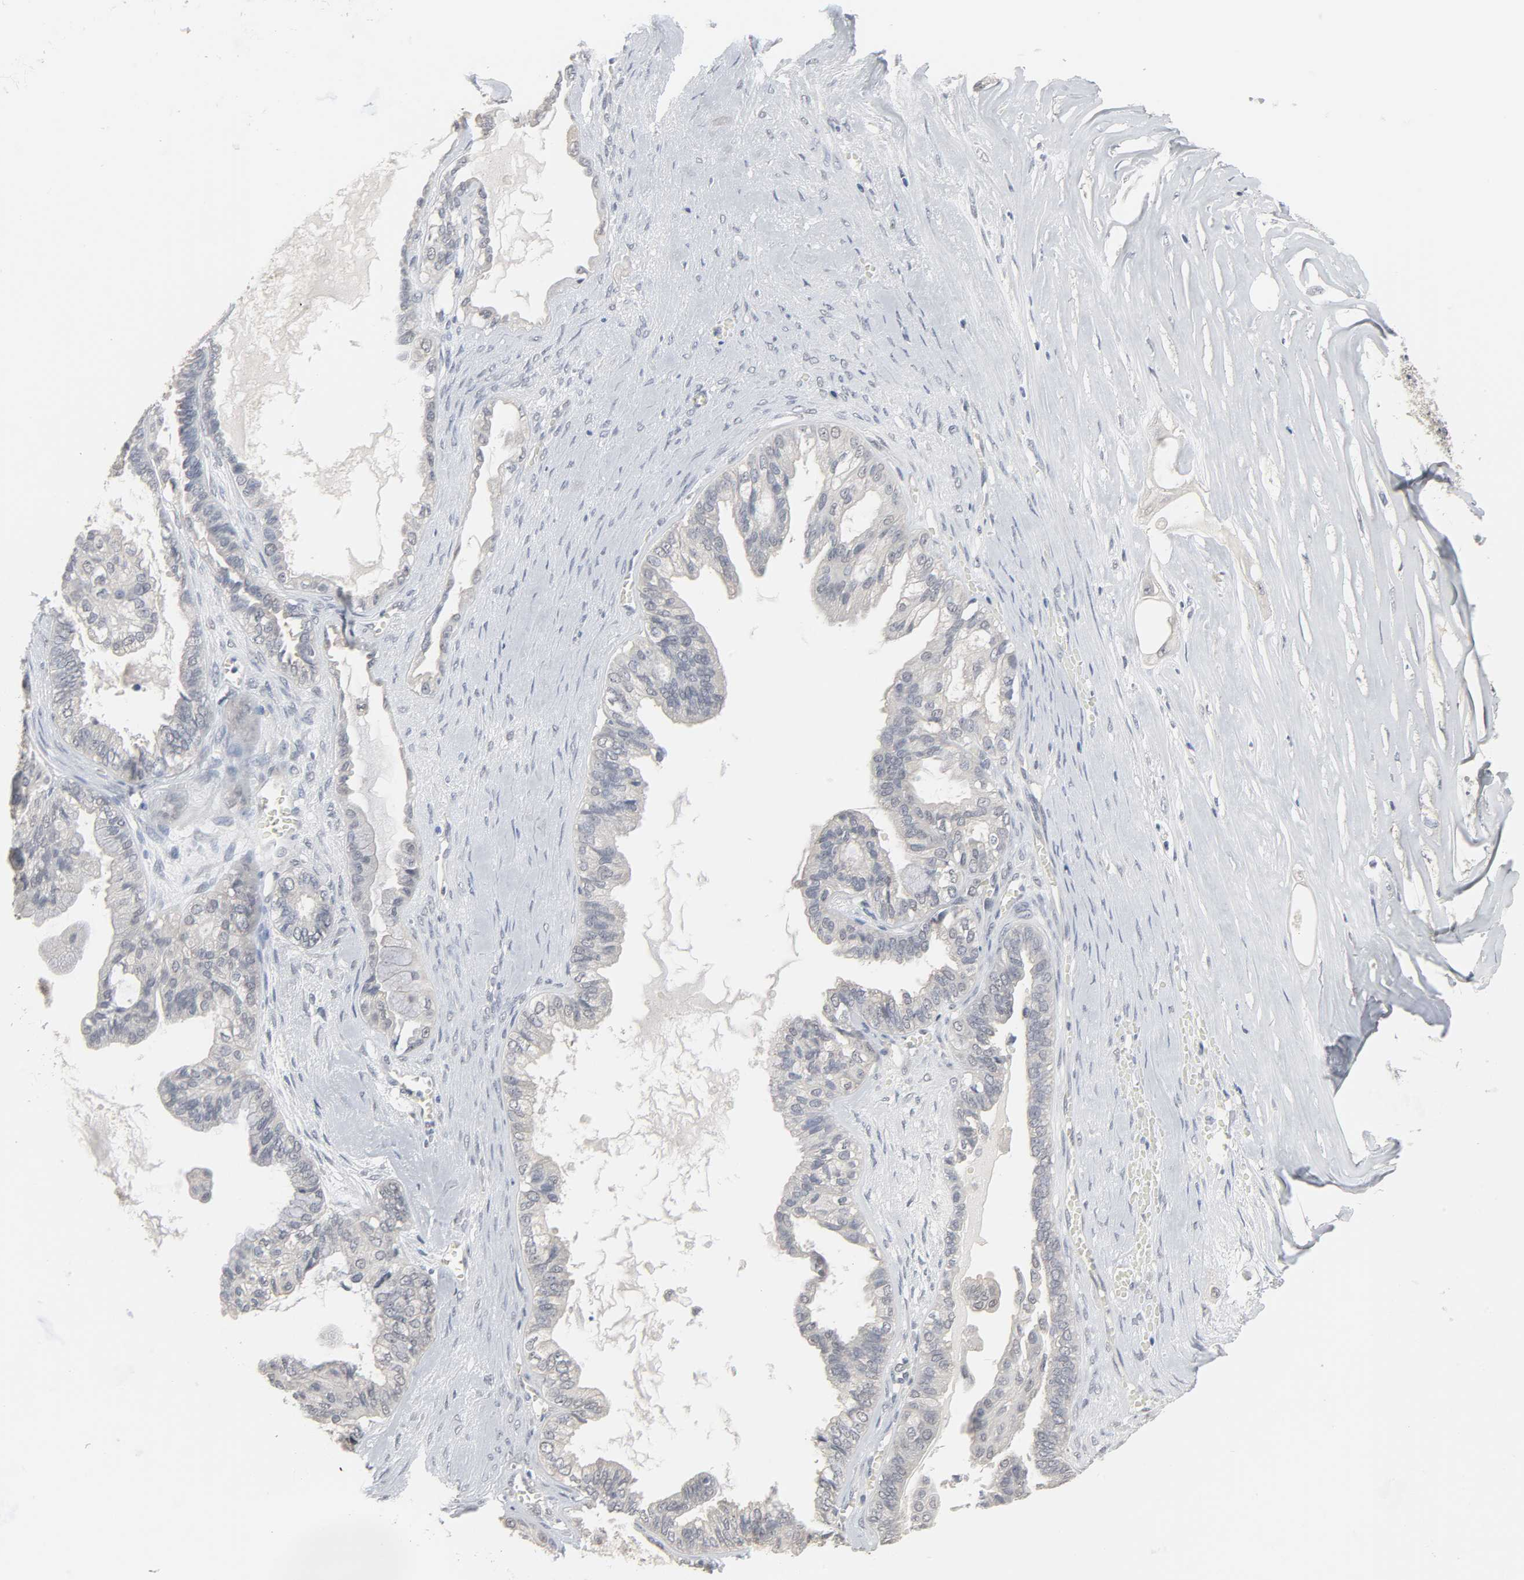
{"staining": {"intensity": "negative", "quantity": "none", "location": "none"}, "tissue": "ovarian cancer", "cell_type": "Tumor cells", "image_type": "cancer", "snomed": [{"axis": "morphology", "description": "Carcinoma, NOS"}, {"axis": "morphology", "description": "Carcinoma, endometroid"}, {"axis": "topography", "description": "Ovary"}], "caption": "Protein analysis of ovarian cancer shows no significant expression in tumor cells.", "gene": "ACSS2", "patient": {"sex": "female", "age": 50}}